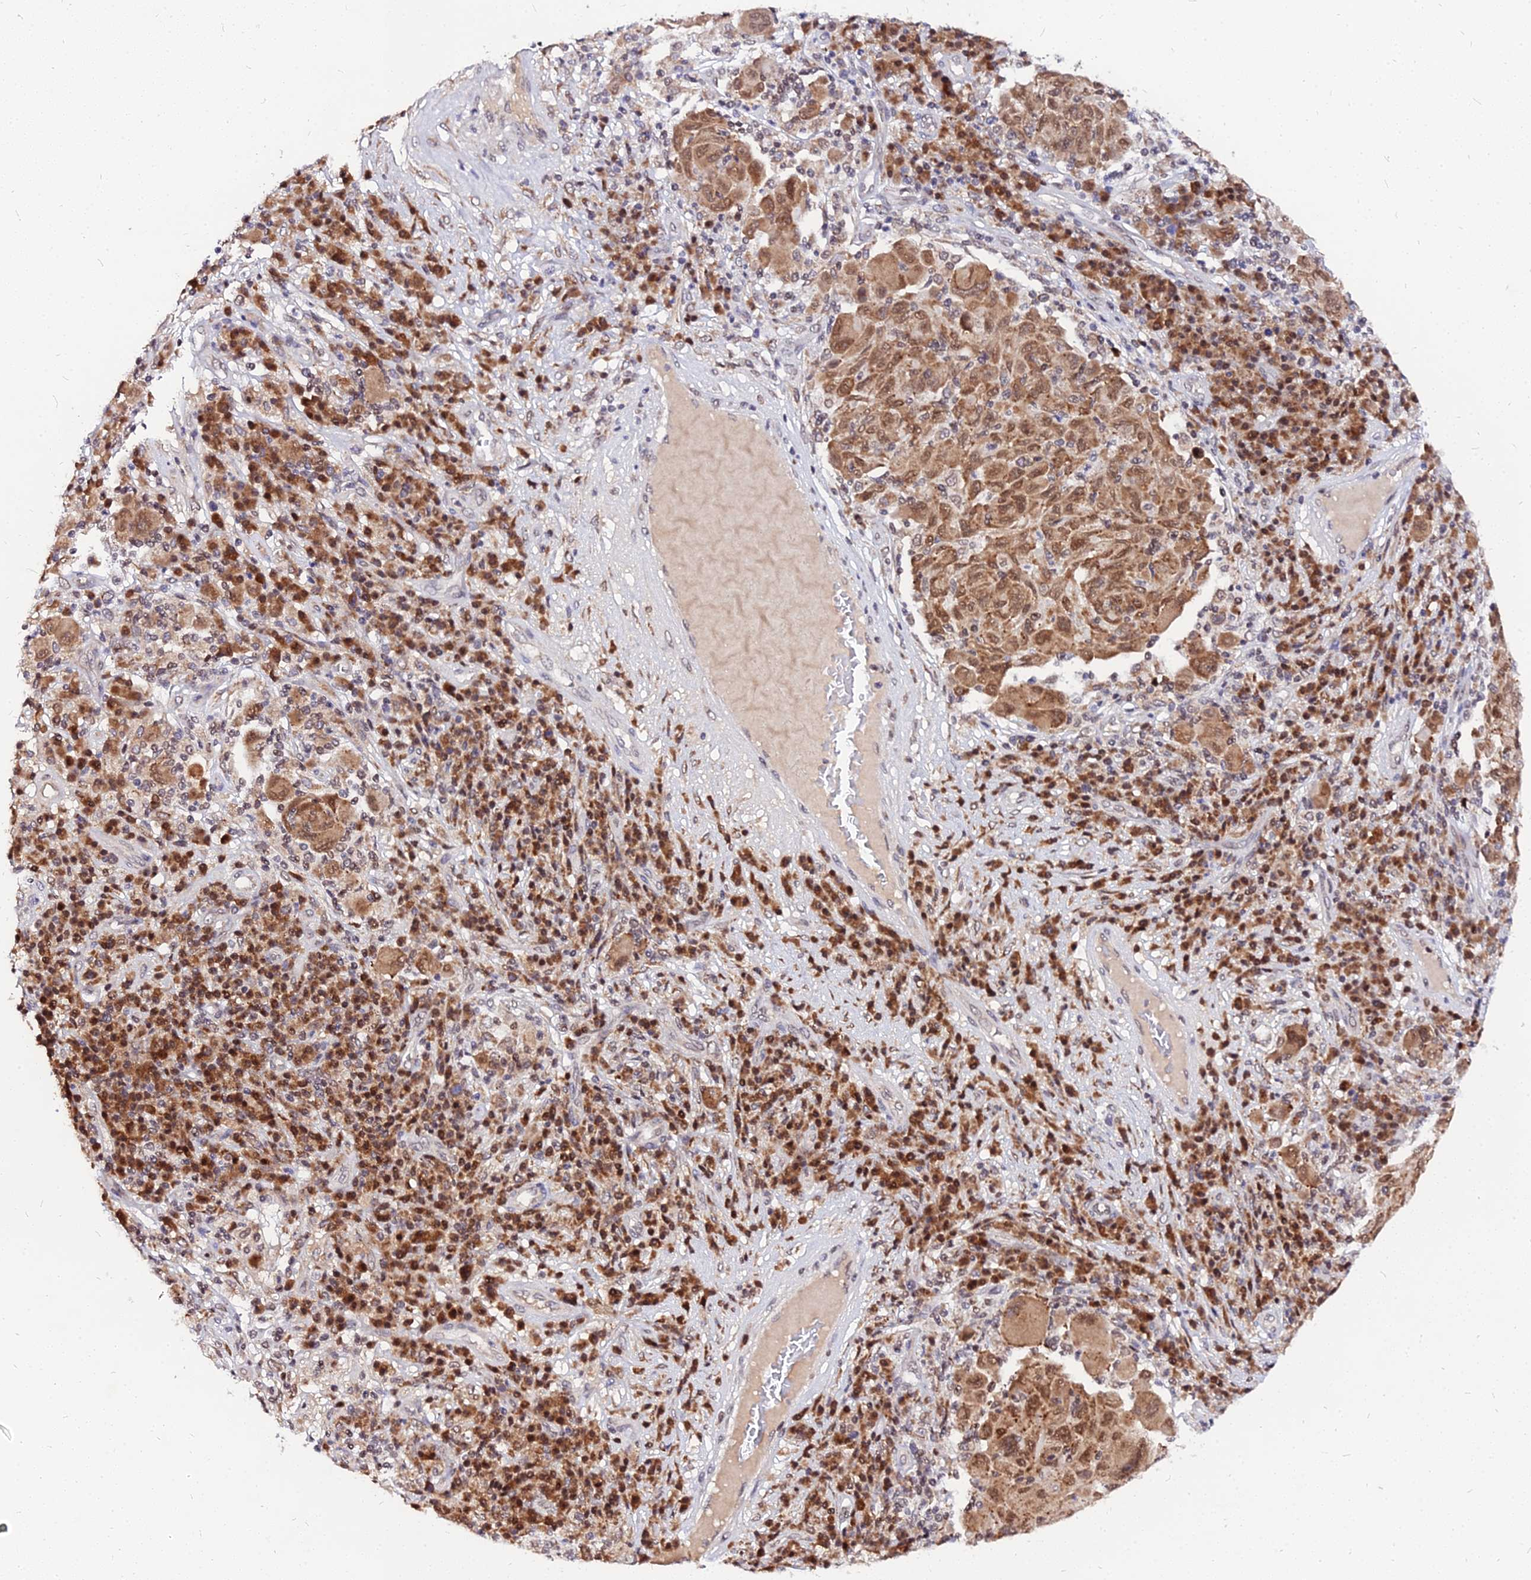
{"staining": {"intensity": "moderate", "quantity": ">75%", "location": "cytoplasmic/membranous,nuclear"}, "tissue": "melanoma", "cell_type": "Tumor cells", "image_type": "cancer", "snomed": [{"axis": "morphology", "description": "Malignant melanoma, NOS"}, {"axis": "topography", "description": "Skin"}], "caption": "Protein staining reveals moderate cytoplasmic/membranous and nuclear expression in approximately >75% of tumor cells in malignant melanoma. (Stains: DAB in brown, nuclei in blue, Microscopy: brightfield microscopy at high magnification).", "gene": "RNF121", "patient": {"sex": "male", "age": 53}}